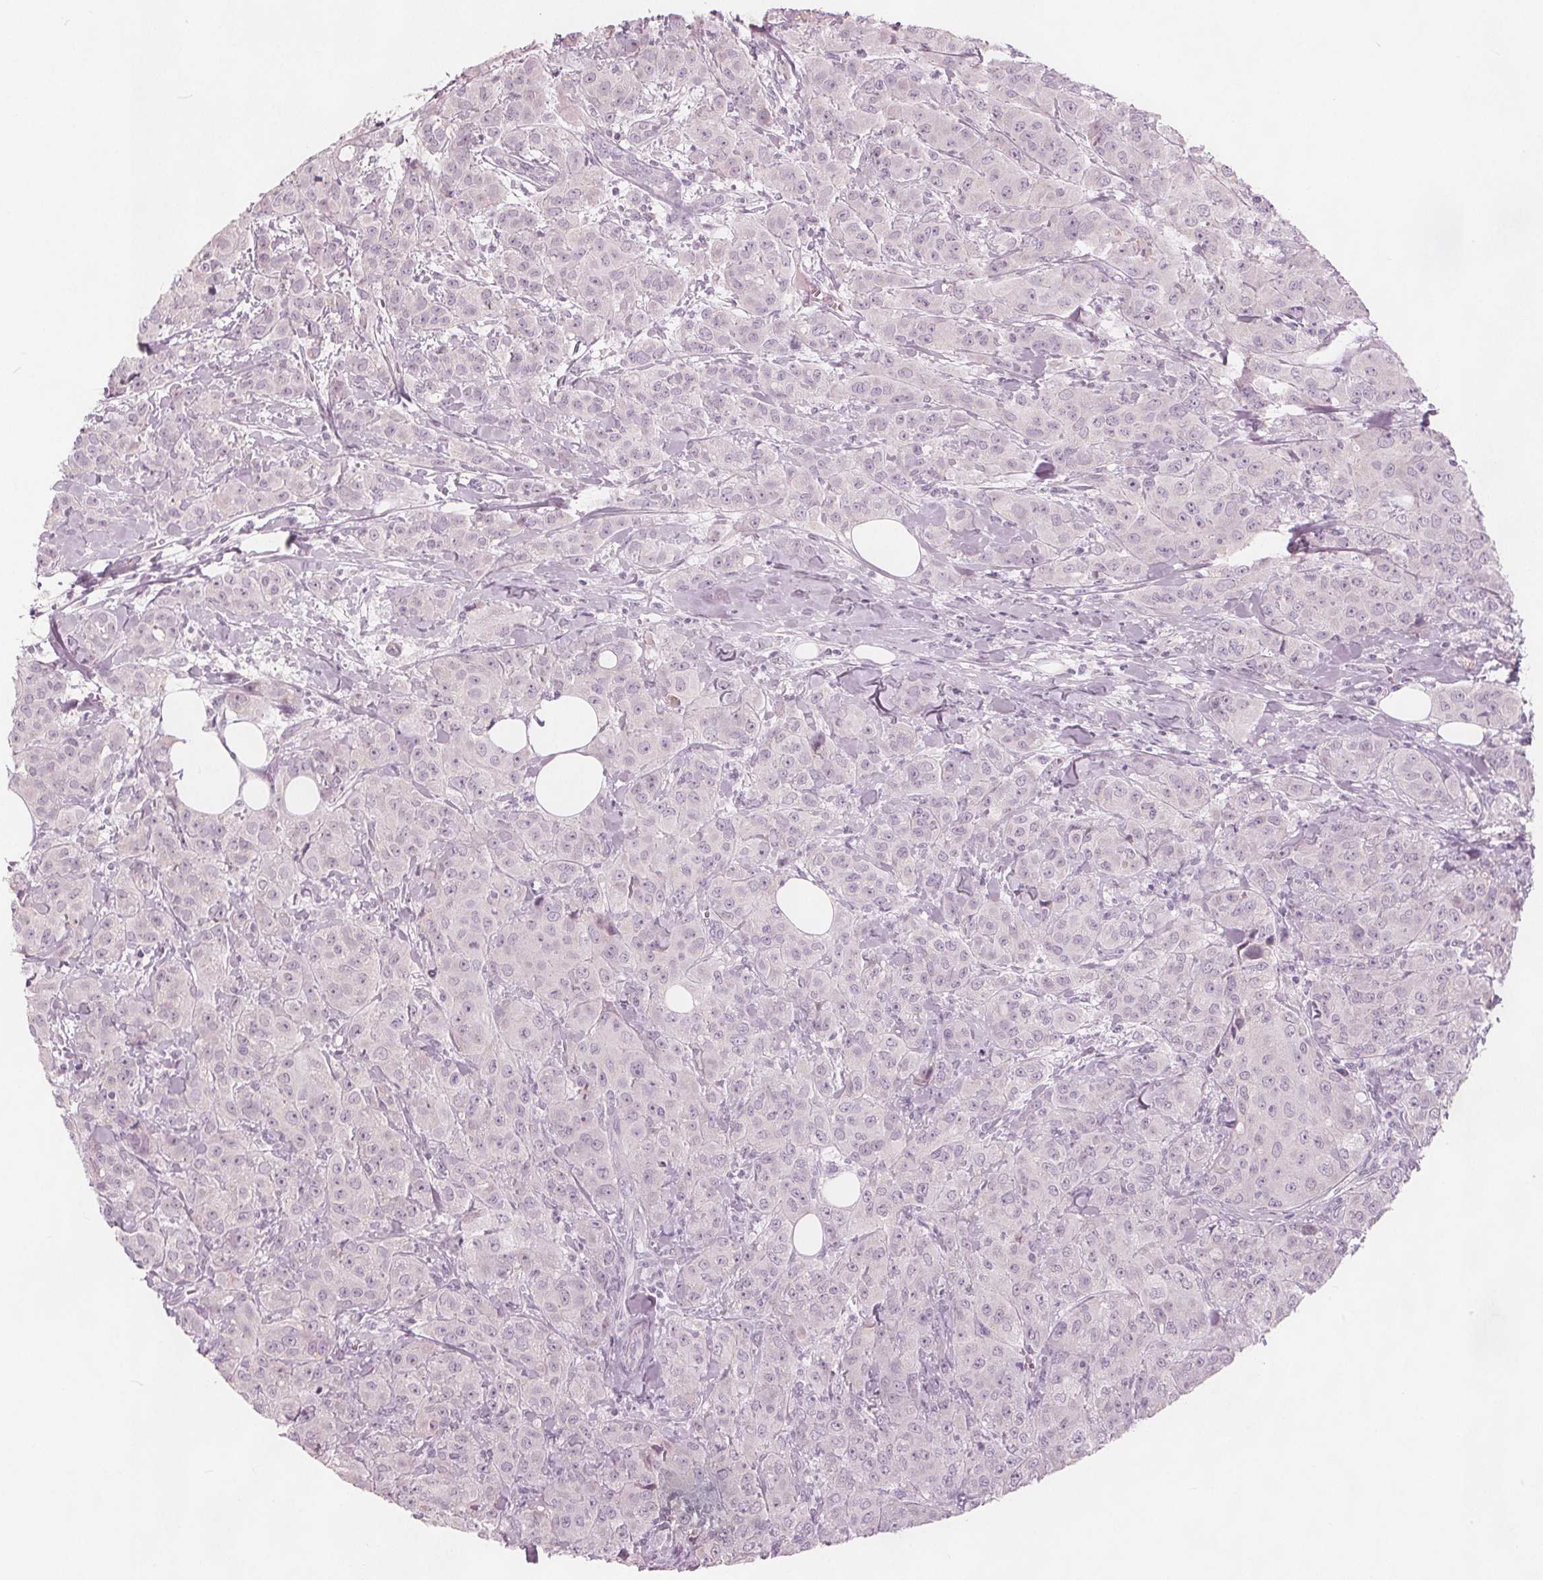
{"staining": {"intensity": "negative", "quantity": "none", "location": "none"}, "tissue": "breast cancer", "cell_type": "Tumor cells", "image_type": "cancer", "snomed": [{"axis": "morphology", "description": "Normal tissue, NOS"}, {"axis": "morphology", "description": "Duct carcinoma"}, {"axis": "topography", "description": "Breast"}], "caption": "Infiltrating ductal carcinoma (breast) was stained to show a protein in brown. There is no significant staining in tumor cells. The staining is performed using DAB brown chromogen with nuclei counter-stained in using hematoxylin.", "gene": "BRSK1", "patient": {"sex": "female", "age": 43}}